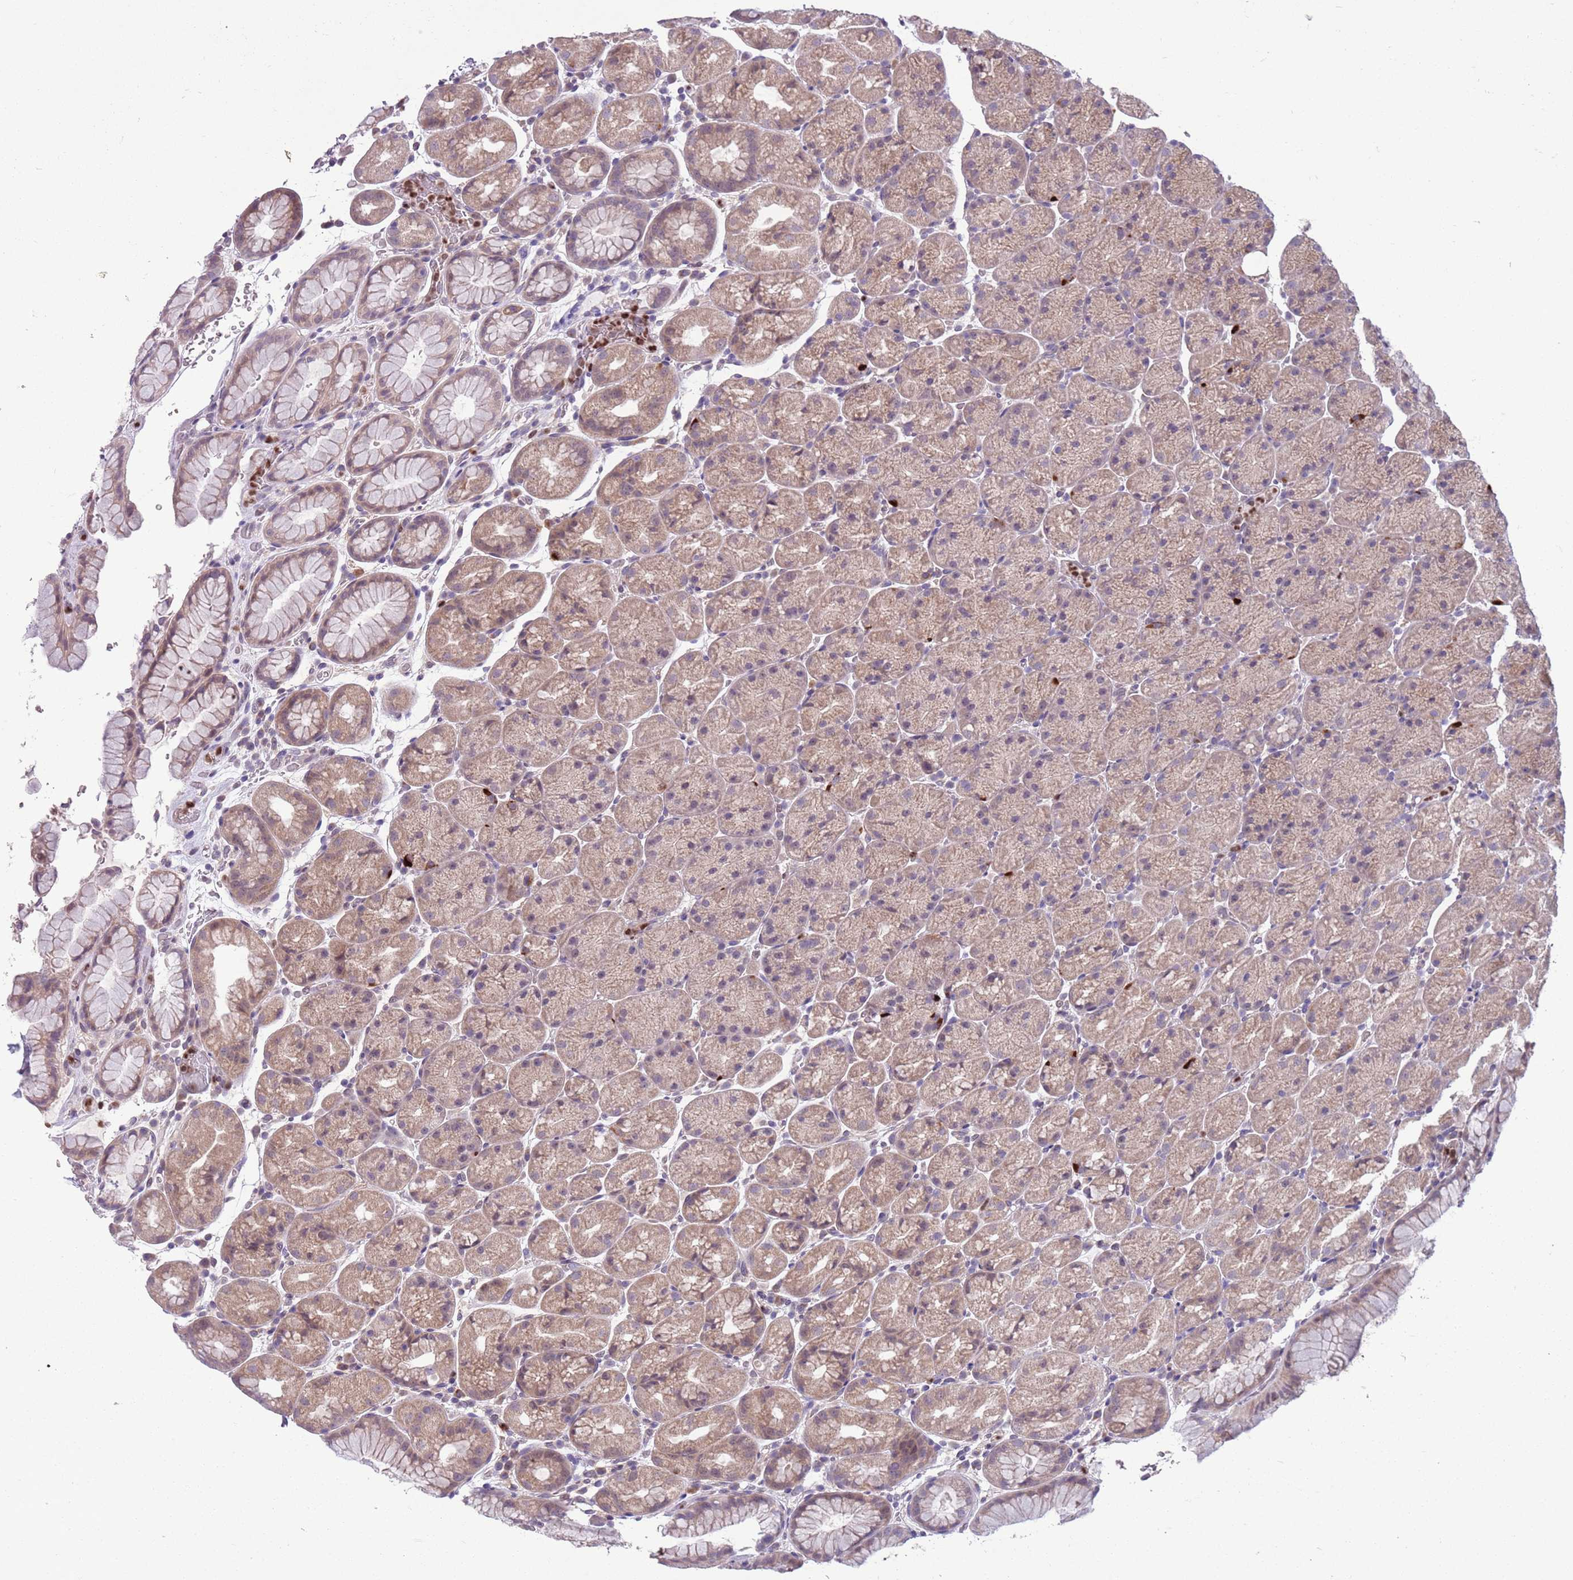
{"staining": {"intensity": "weak", "quantity": "25%-75%", "location": "cytoplasmic/membranous"}, "tissue": "stomach", "cell_type": "Glandular cells", "image_type": "normal", "snomed": [{"axis": "morphology", "description": "Normal tissue, NOS"}, {"axis": "topography", "description": "Stomach, upper"}, {"axis": "topography", "description": "Stomach, lower"}], "caption": "Immunohistochemistry (DAB (3,3'-diaminobenzidine)) staining of normal human stomach displays weak cytoplasmic/membranous protein staining in about 25%-75% of glandular cells.", "gene": "ADCY7", "patient": {"sex": "male", "age": 67}}